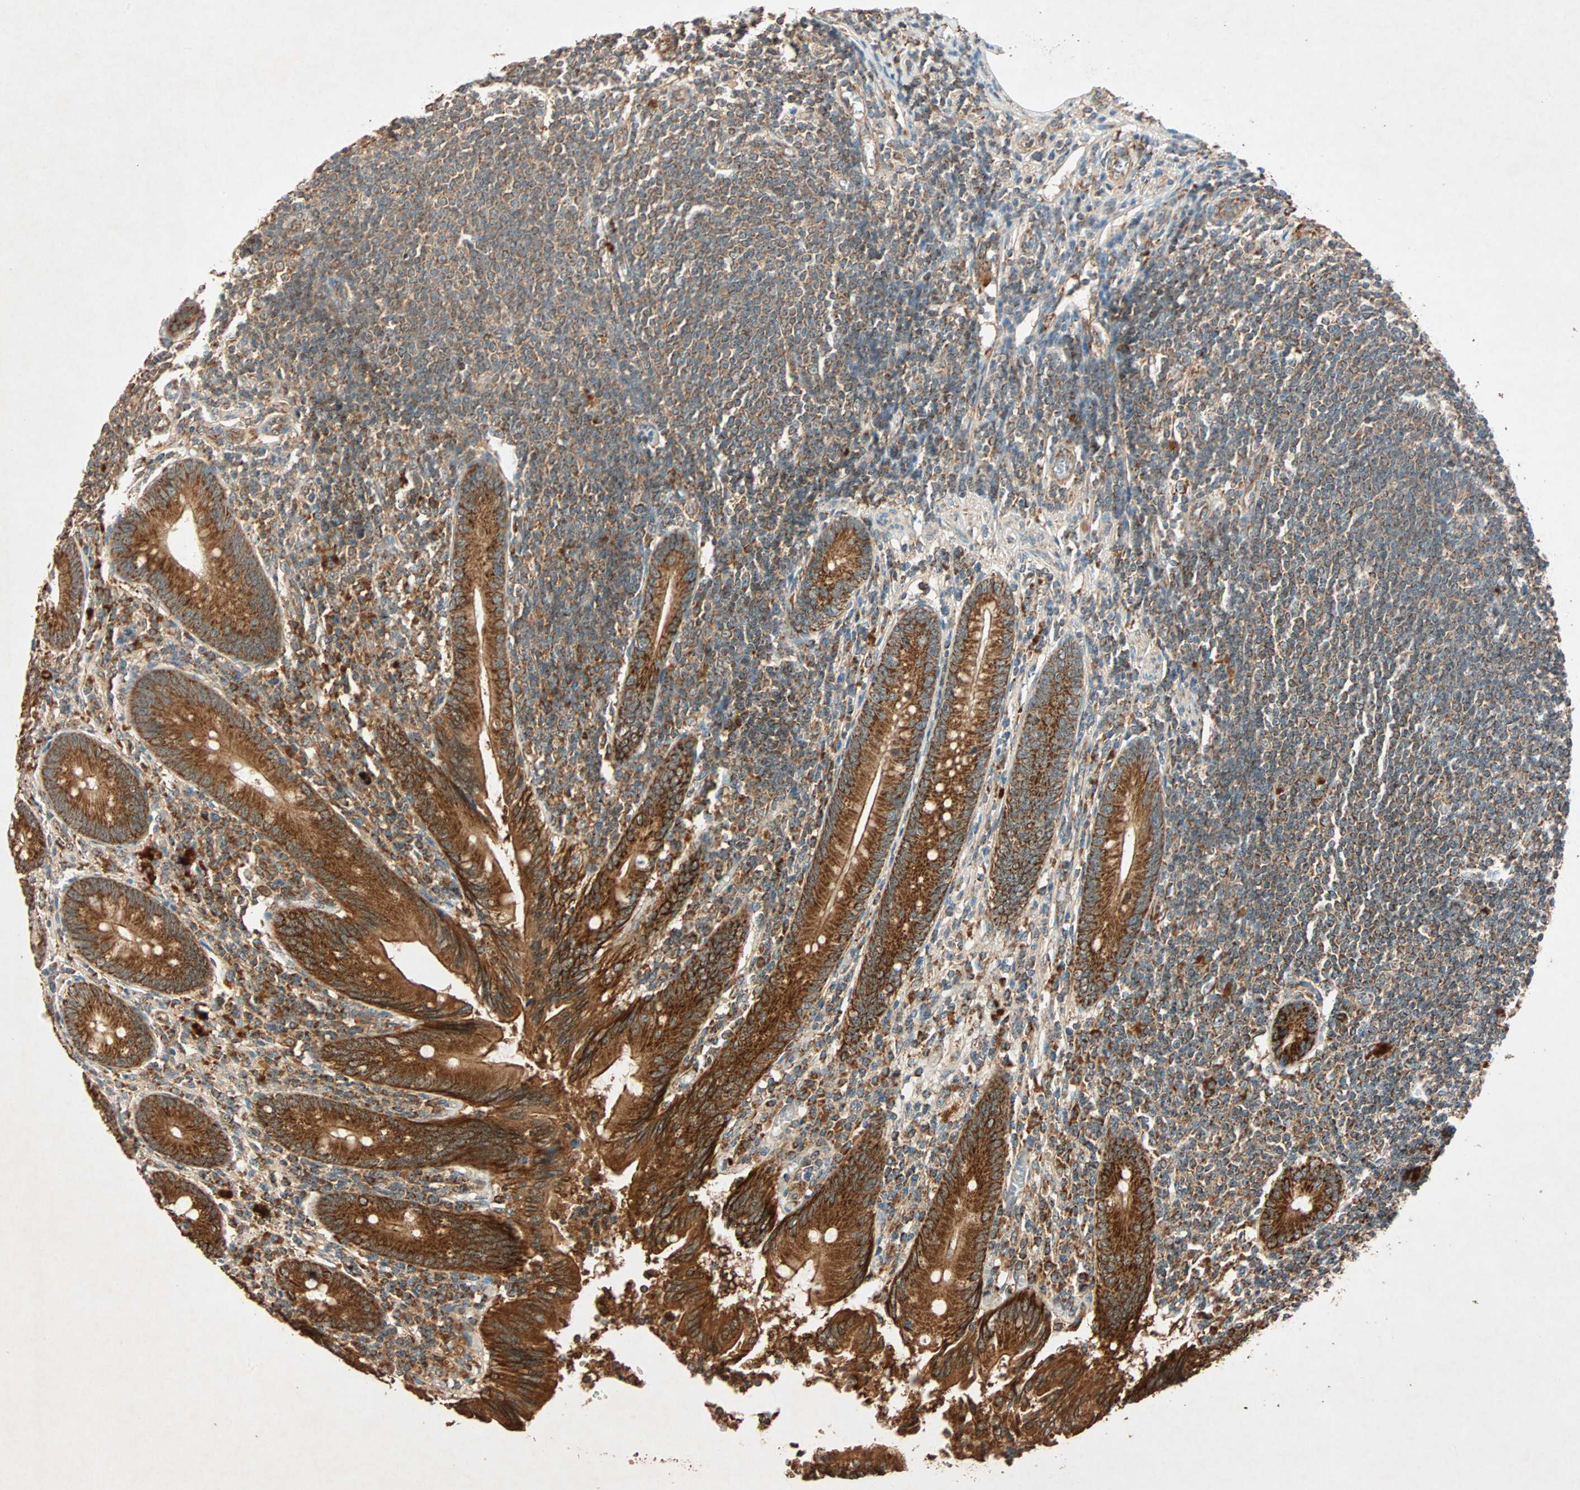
{"staining": {"intensity": "strong", "quantity": ">75%", "location": "cytoplasmic/membranous"}, "tissue": "appendix", "cell_type": "Glandular cells", "image_type": "normal", "snomed": [{"axis": "morphology", "description": "Normal tissue, NOS"}, {"axis": "morphology", "description": "Inflammation, NOS"}, {"axis": "topography", "description": "Appendix"}], "caption": "Immunohistochemical staining of benign human appendix reveals >75% levels of strong cytoplasmic/membranous protein expression in about >75% of glandular cells. (DAB IHC with brightfield microscopy, high magnification).", "gene": "MAPK1", "patient": {"sex": "male", "age": 46}}